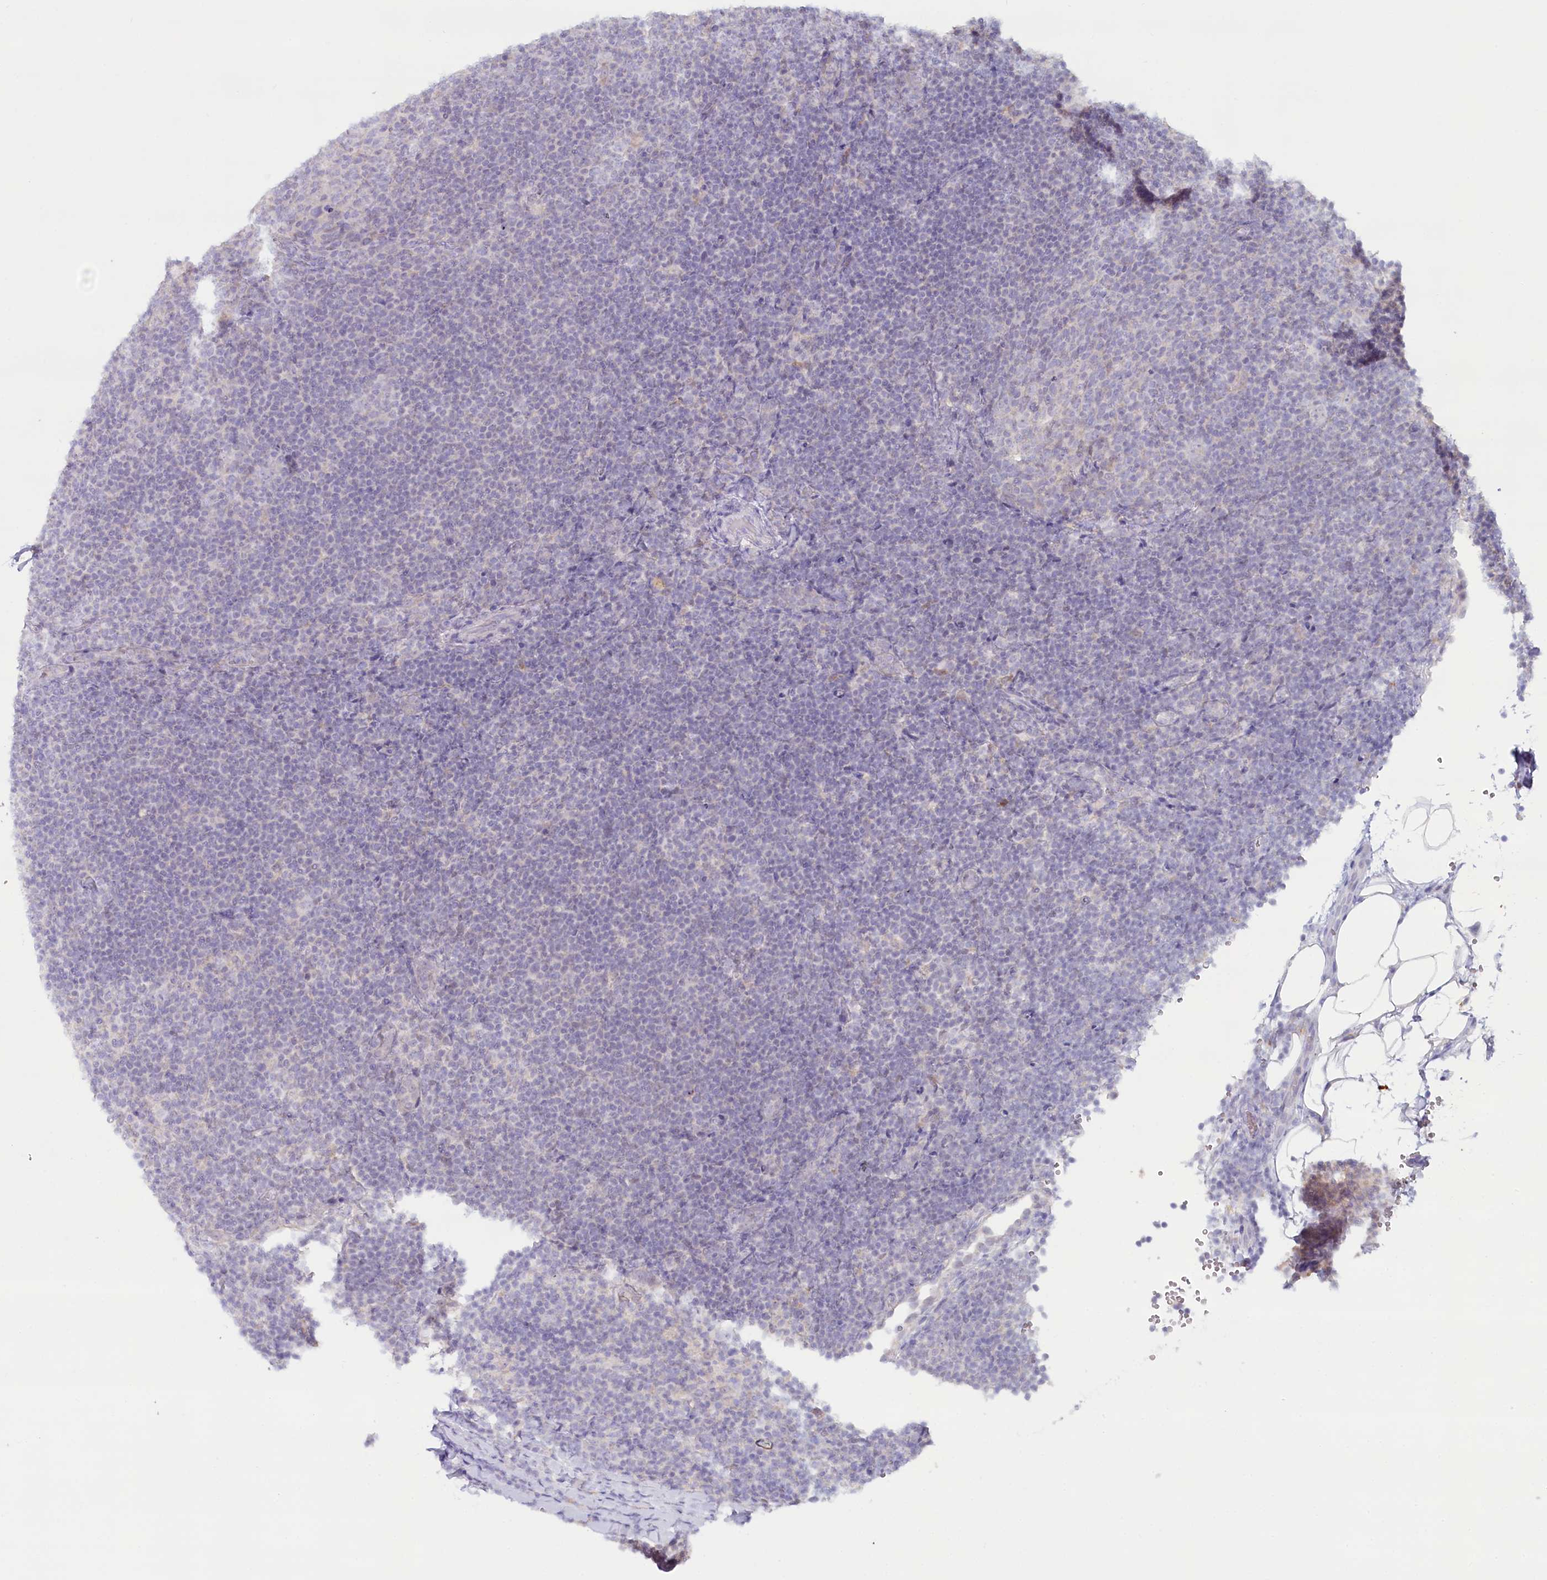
{"staining": {"intensity": "negative", "quantity": "none", "location": "none"}, "tissue": "lymphoma", "cell_type": "Tumor cells", "image_type": "cancer", "snomed": [{"axis": "morphology", "description": "Hodgkin's disease, NOS"}, {"axis": "topography", "description": "Lymph node"}], "caption": "There is no significant expression in tumor cells of Hodgkin's disease.", "gene": "PSAPL1", "patient": {"sex": "female", "age": 57}}